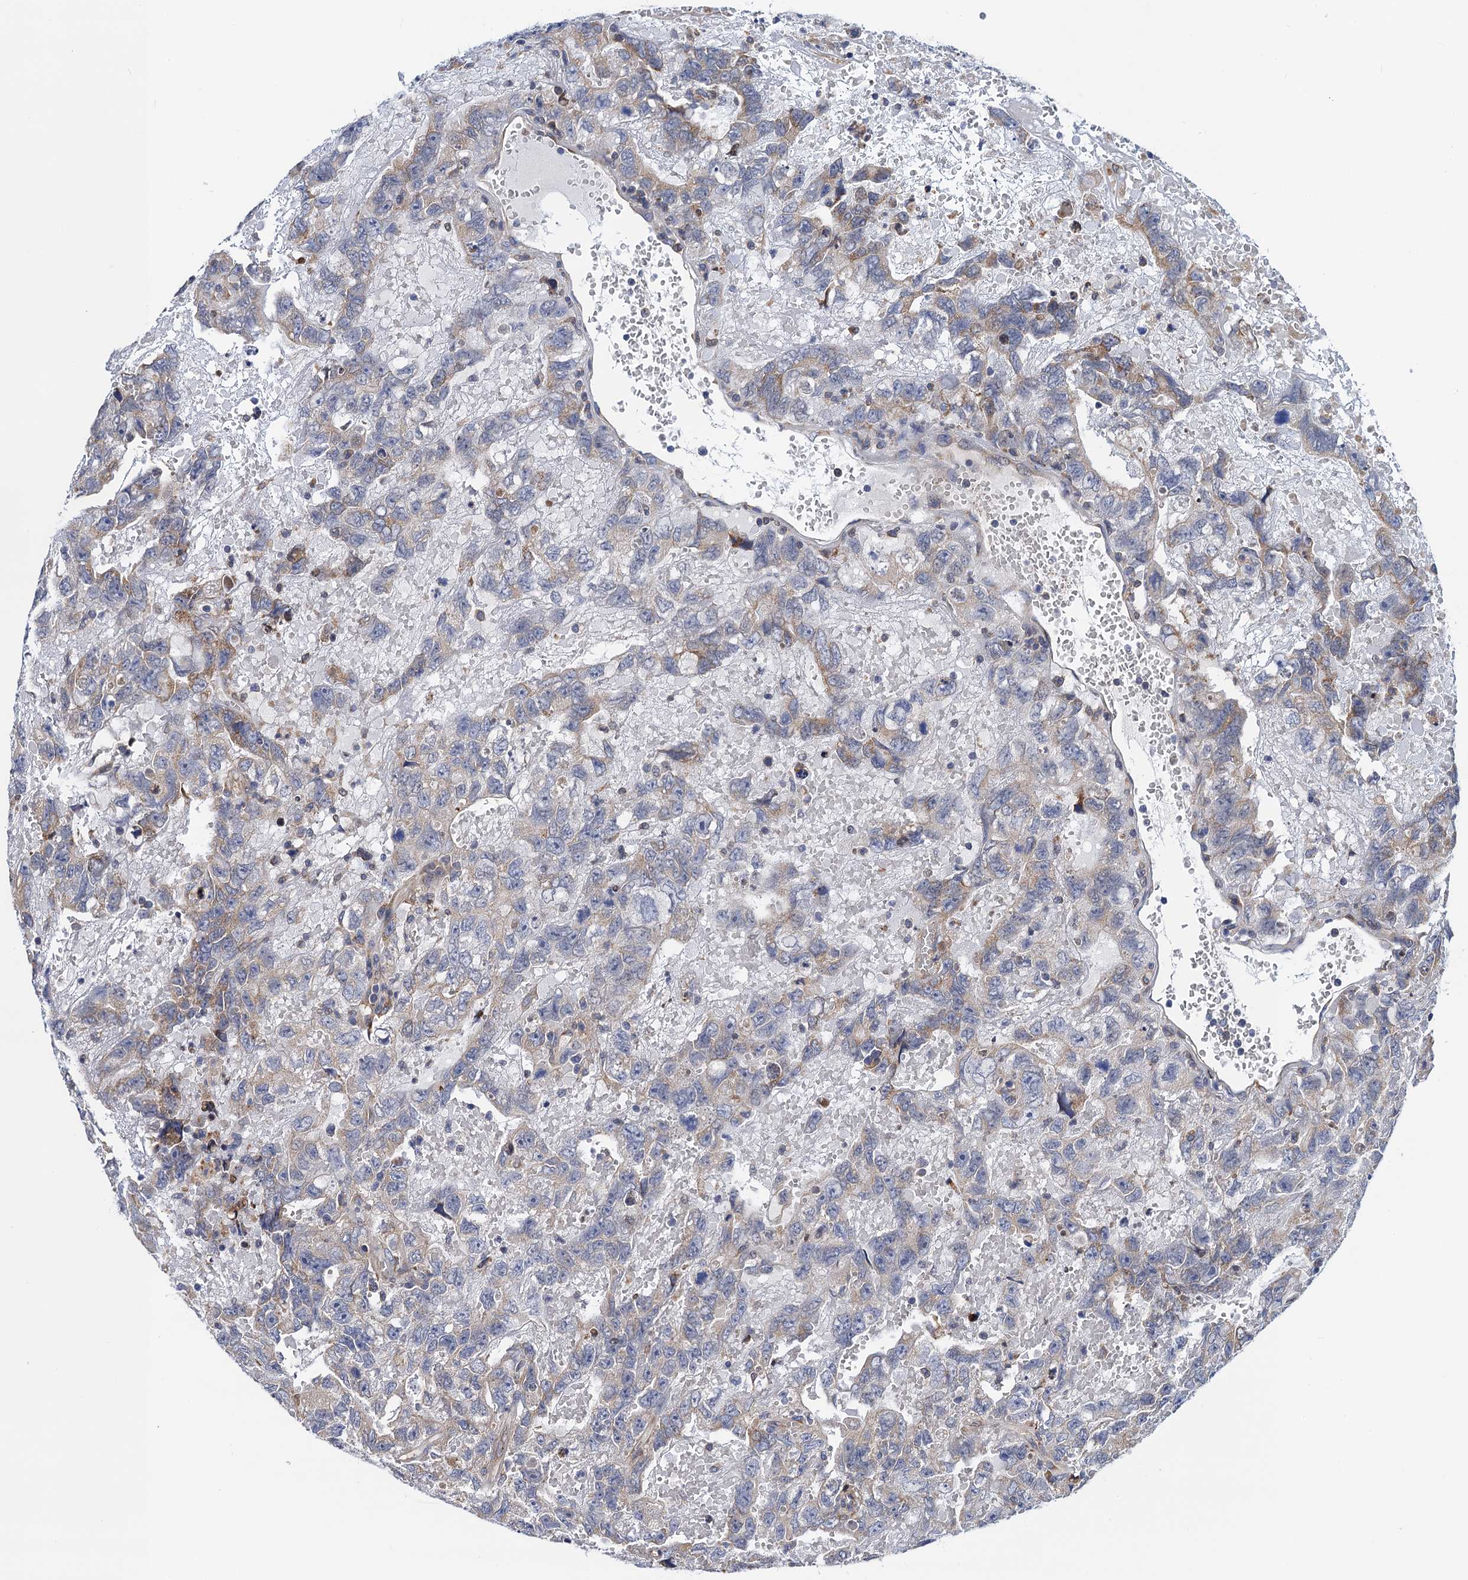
{"staining": {"intensity": "moderate", "quantity": "<25%", "location": "cytoplasmic/membranous"}, "tissue": "testis cancer", "cell_type": "Tumor cells", "image_type": "cancer", "snomed": [{"axis": "morphology", "description": "Carcinoma, Embryonal, NOS"}, {"axis": "topography", "description": "Testis"}], "caption": "Immunohistochemistry (IHC) image of neoplastic tissue: testis cancer stained using immunohistochemistry exhibits low levels of moderate protein expression localized specifically in the cytoplasmic/membranous of tumor cells, appearing as a cytoplasmic/membranous brown color.", "gene": "PGLS", "patient": {"sex": "male", "age": 45}}